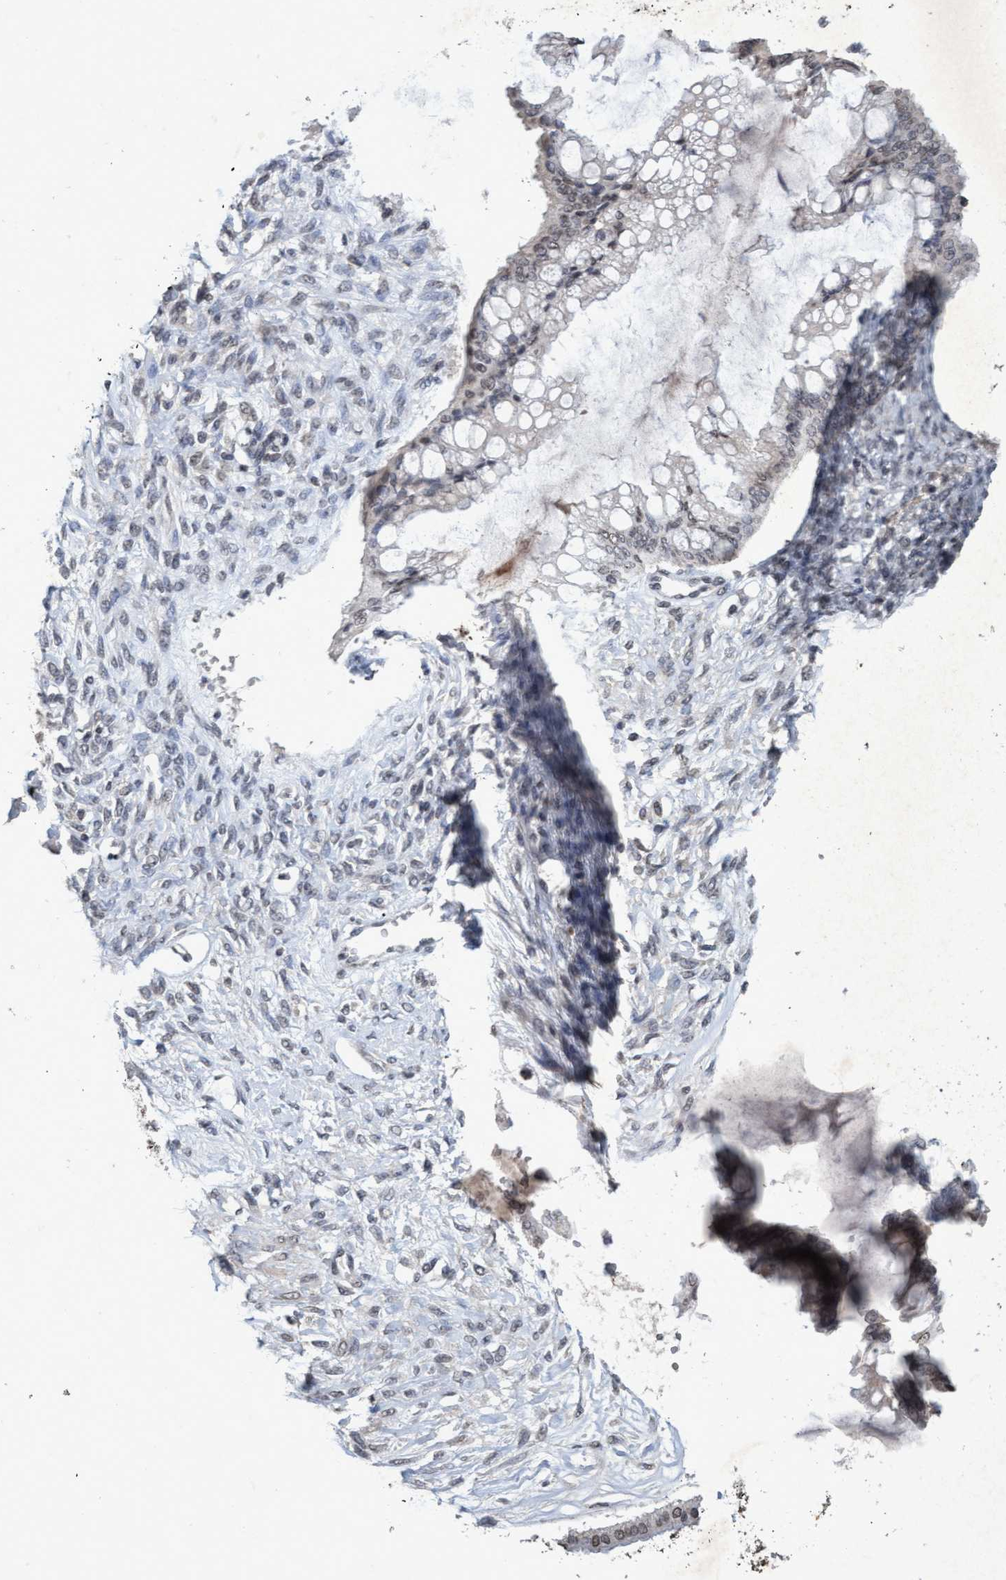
{"staining": {"intensity": "weak", "quantity": "<25%", "location": "cytoplasmic/membranous"}, "tissue": "ovarian cancer", "cell_type": "Tumor cells", "image_type": "cancer", "snomed": [{"axis": "morphology", "description": "Cystadenocarcinoma, mucinous, NOS"}, {"axis": "topography", "description": "Ovary"}], "caption": "High power microscopy image of an immunohistochemistry micrograph of ovarian mucinous cystadenocarcinoma, revealing no significant staining in tumor cells.", "gene": "GALC", "patient": {"sex": "female", "age": 73}}